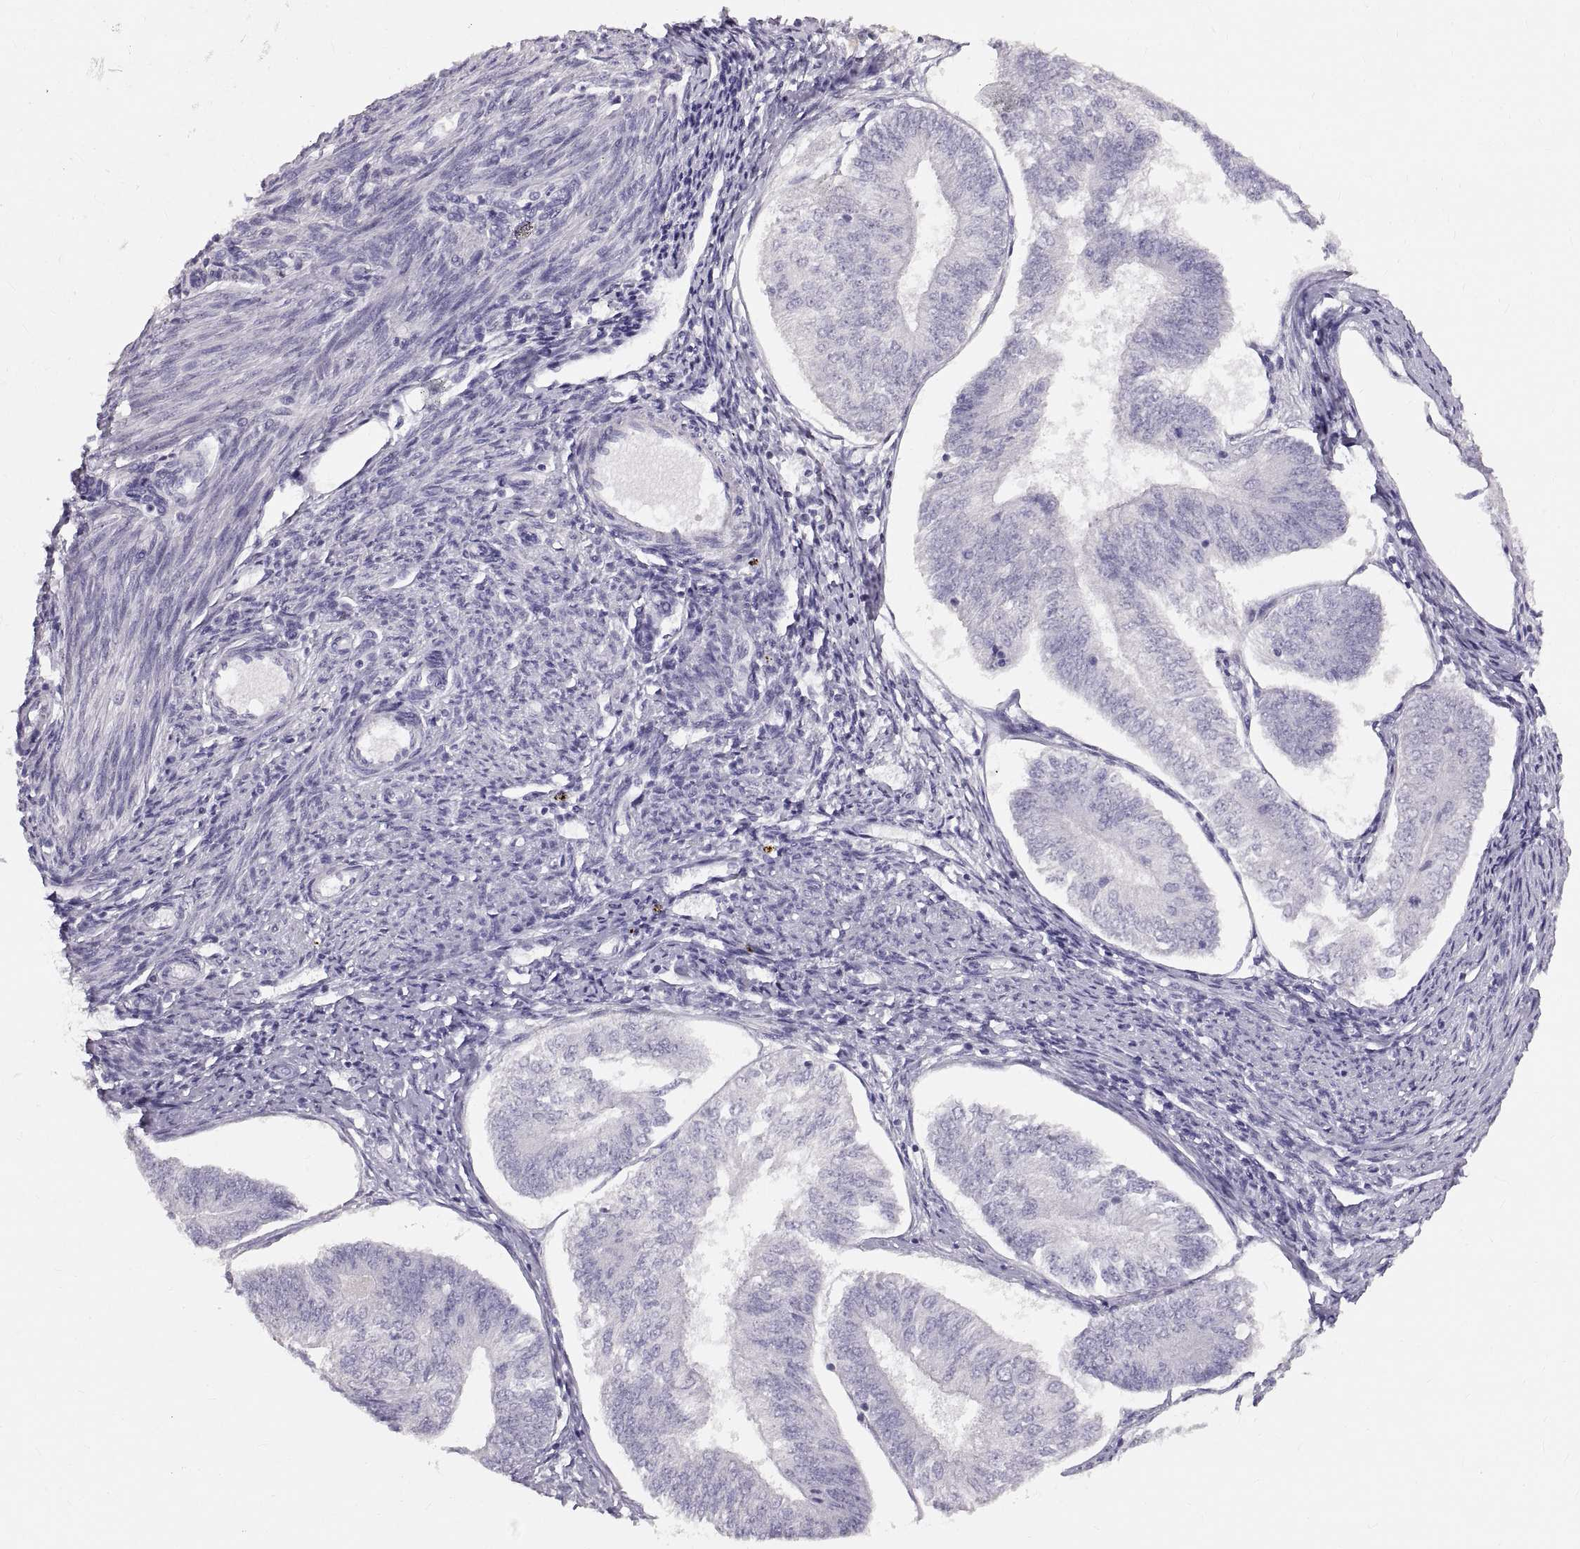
{"staining": {"intensity": "negative", "quantity": "none", "location": "none"}, "tissue": "endometrial cancer", "cell_type": "Tumor cells", "image_type": "cancer", "snomed": [{"axis": "morphology", "description": "Adenocarcinoma, NOS"}, {"axis": "topography", "description": "Endometrium"}], "caption": "Immunohistochemistry (IHC) histopathology image of neoplastic tissue: human adenocarcinoma (endometrial) stained with DAB displays no significant protein positivity in tumor cells. (Stains: DAB (3,3'-diaminobenzidine) immunohistochemistry (IHC) with hematoxylin counter stain, Microscopy: brightfield microscopy at high magnification).", "gene": "SPACDR", "patient": {"sex": "female", "age": 58}}